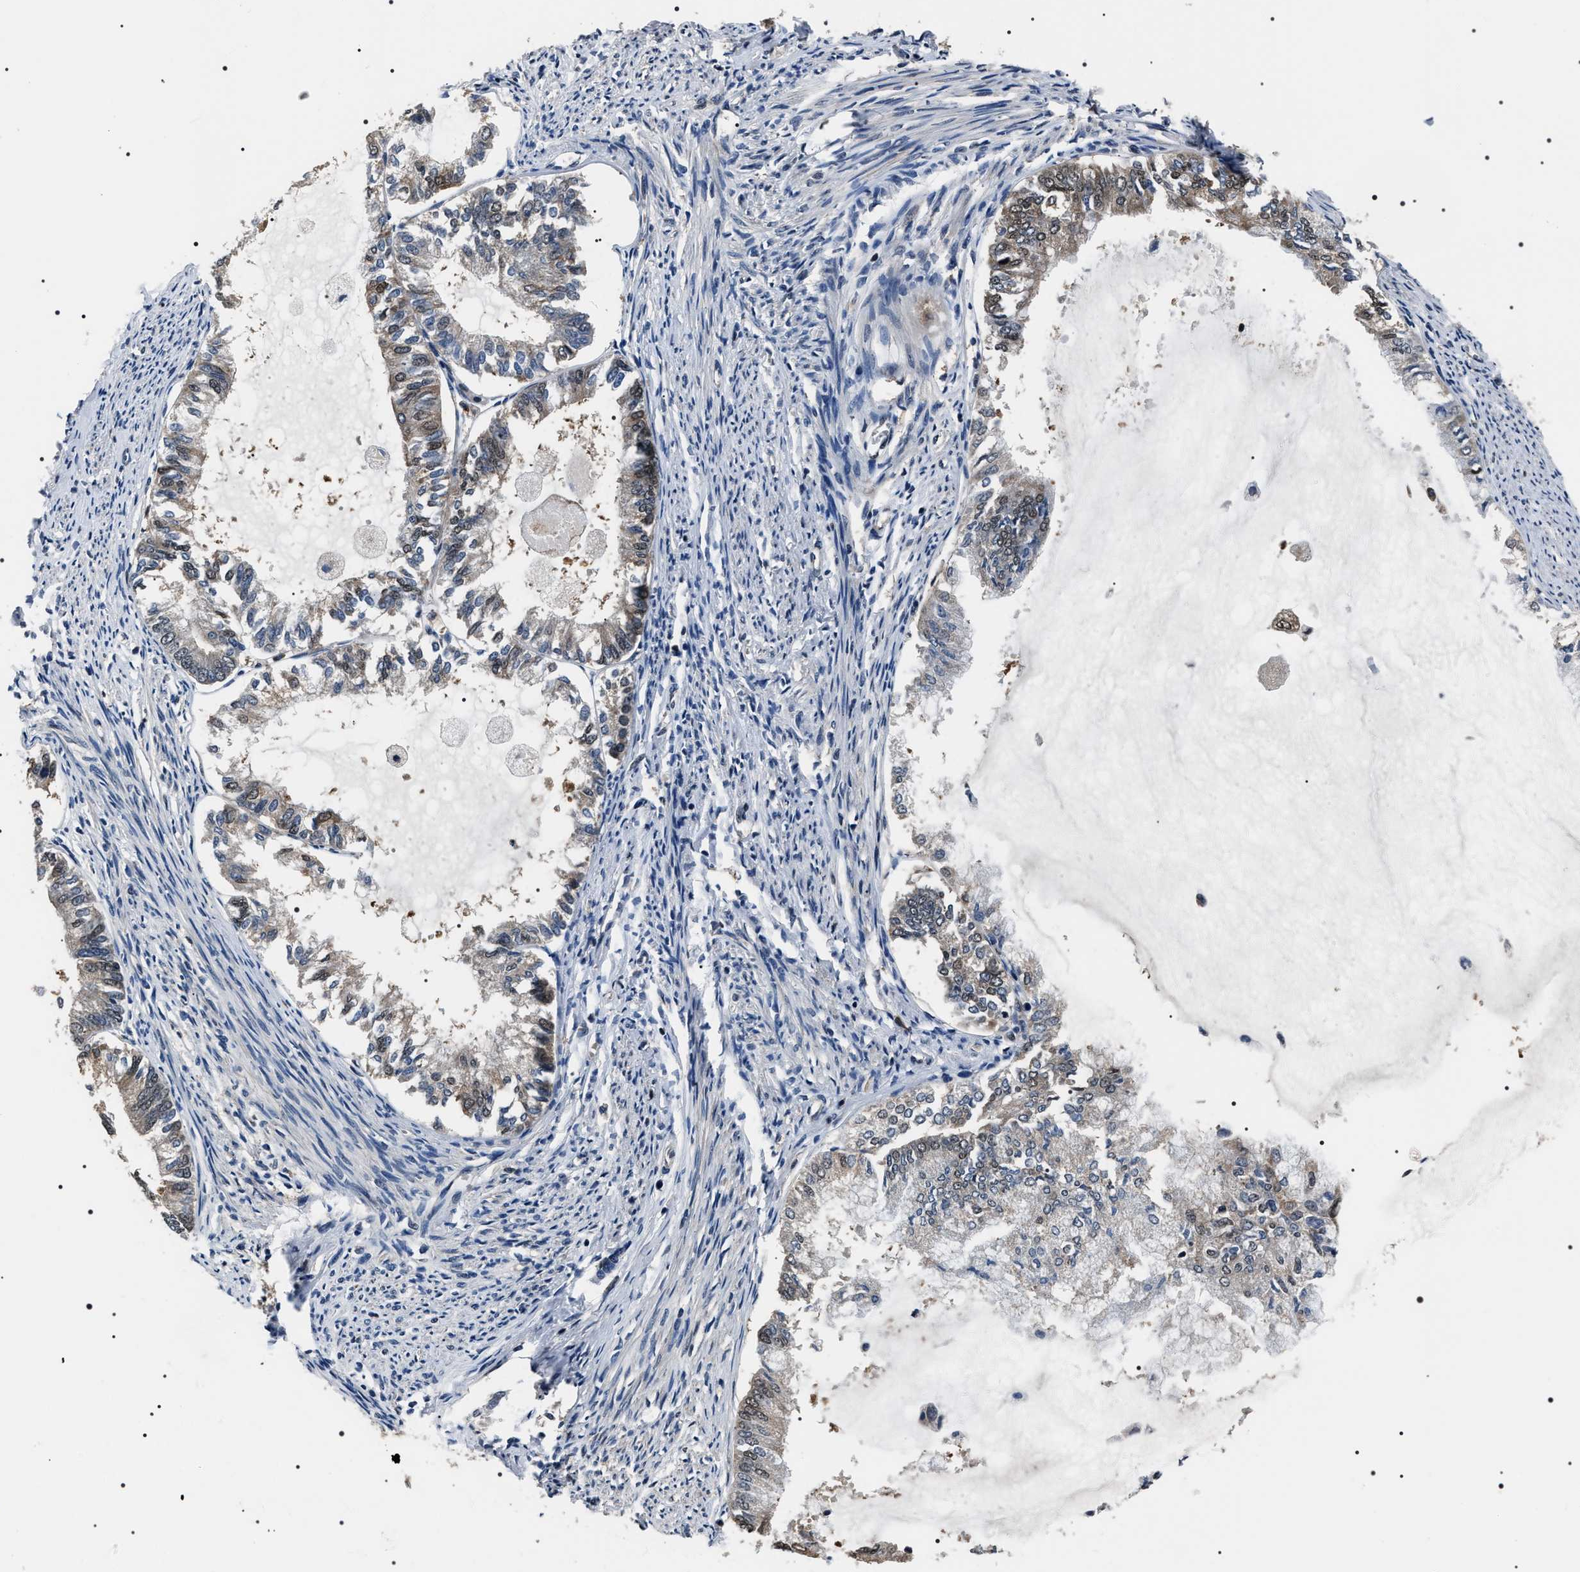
{"staining": {"intensity": "weak", "quantity": "<25%", "location": "cytoplasmic/membranous,nuclear"}, "tissue": "endometrial cancer", "cell_type": "Tumor cells", "image_type": "cancer", "snomed": [{"axis": "morphology", "description": "Adenocarcinoma, NOS"}, {"axis": "topography", "description": "Endometrium"}], "caption": "Tumor cells show no significant protein expression in endometrial adenocarcinoma.", "gene": "SIPA1", "patient": {"sex": "female", "age": 86}}